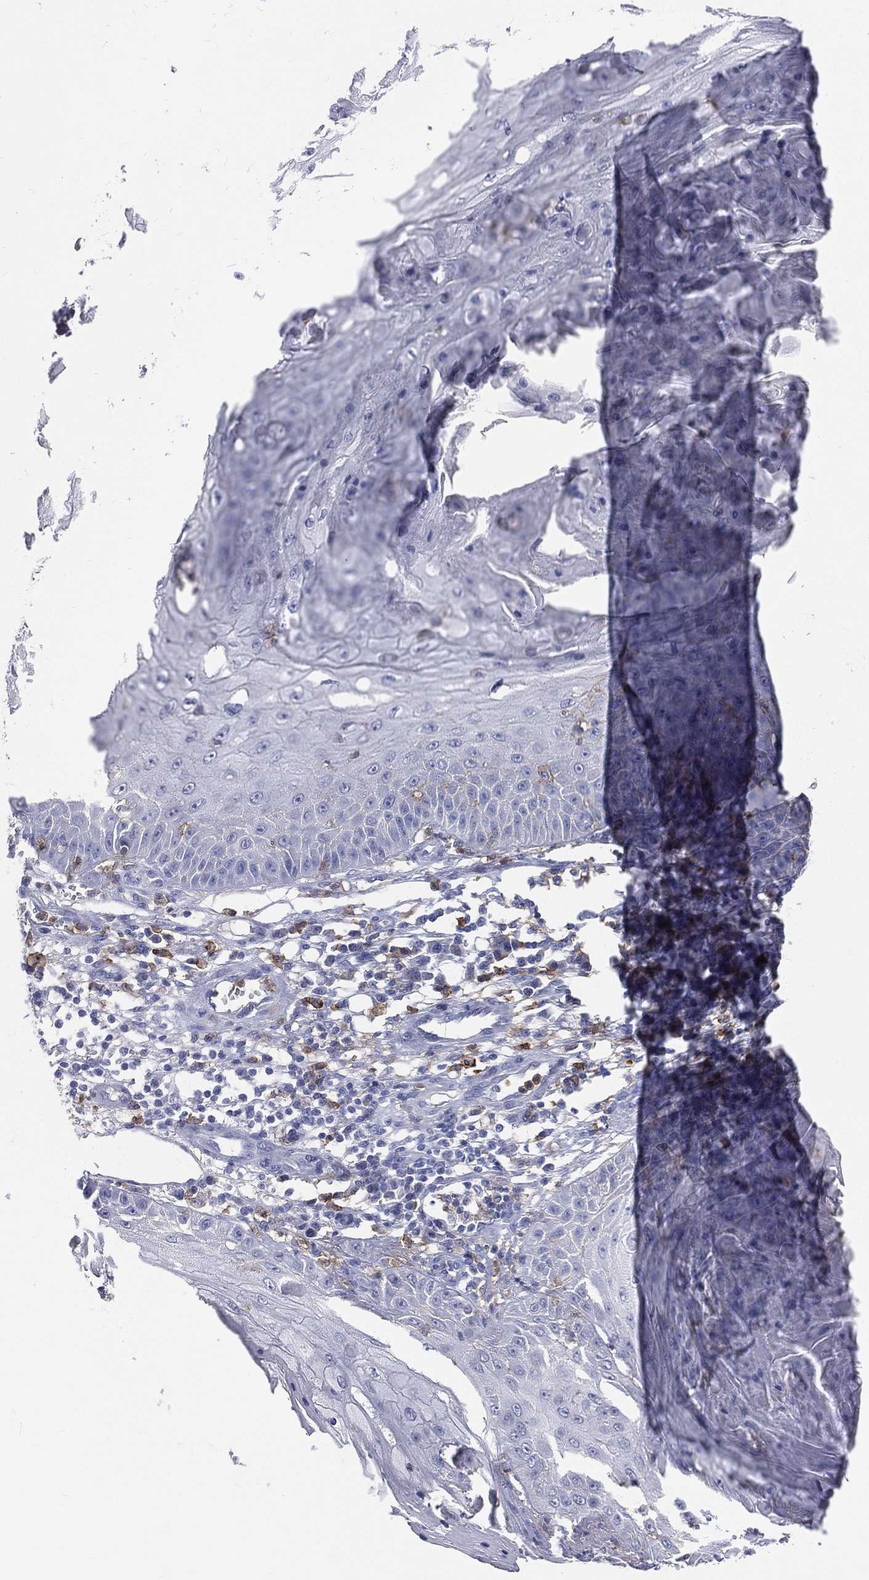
{"staining": {"intensity": "negative", "quantity": "none", "location": "none"}, "tissue": "skin cancer", "cell_type": "Tumor cells", "image_type": "cancer", "snomed": [{"axis": "morphology", "description": "Squamous cell carcinoma, NOS"}, {"axis": "topography", "description": "Skin"}], "caption": "High magnification brightfield microscopy of skin cancer stained with DAB (brown) and counterstained with hematoxylin (blue): tumor cells show no significant positivity.", "gene": "CD33", "patient": {"sex": "male", "age": 70}}